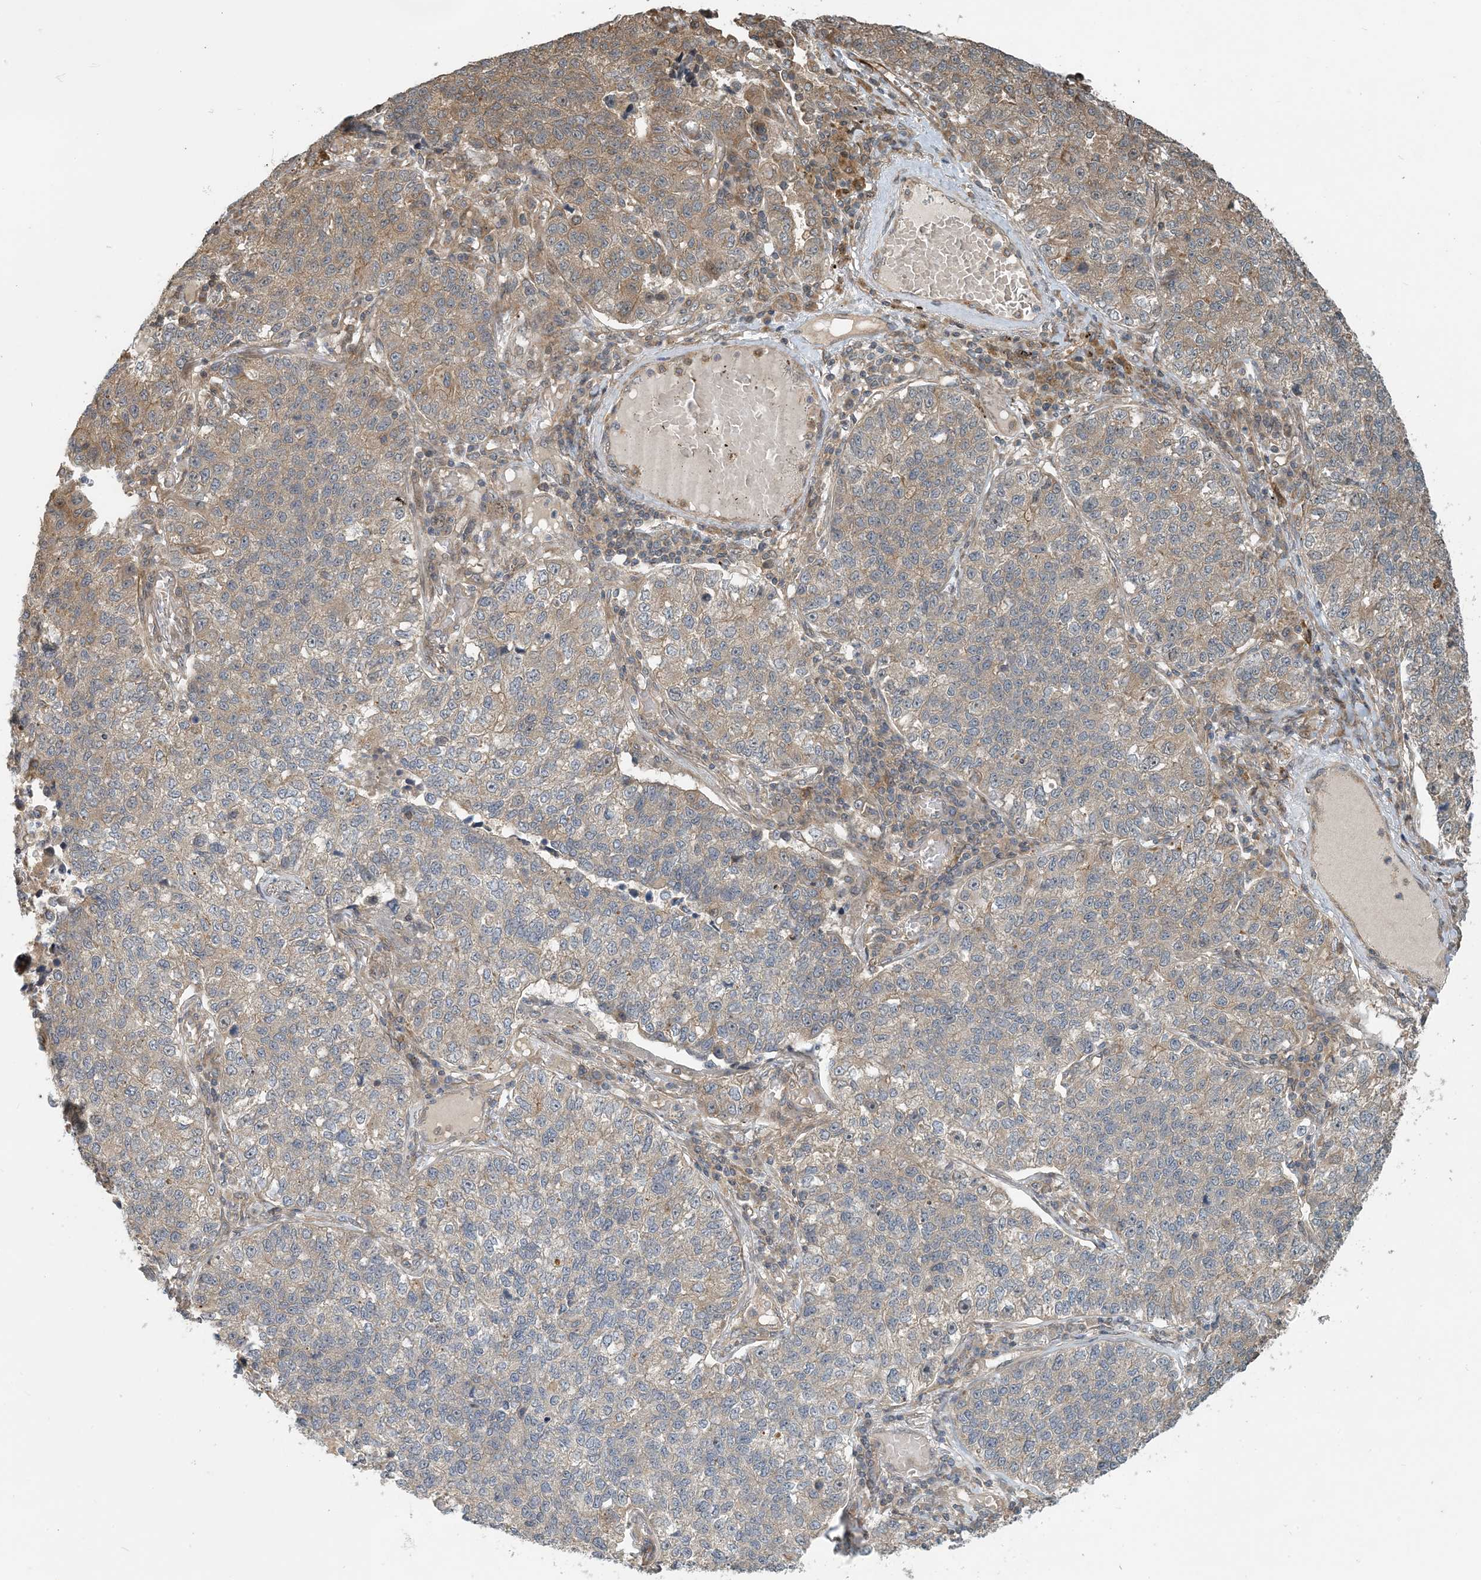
{"staining": {"intensity": "moderate", "quantity": "25%-75%", "location": "cytoplasmic/membranous"}, "tissue": "lung cancer", "cell_type": "Tumor cells", "image_type": "cancer", "snomed": [{"axis": "morphology", "description": "Adenocarcinoma, NOS"}, {"axis": "topography", "description": "Lung"}], "caption": "Moderate cytoplasmic/membranous positivity is present in about 25%-75% of tumor cells in lung cancer (adenocarcinoma). The staining was performed using DAB (3,3'-diaminobenzidine) to visualize the protein expression in brown, while the nuclei were stained in blue with hematoxylin (Magnification: 20x).", "gene": "ZBTB3", "patient": {"sex": "male", "age": 49}}